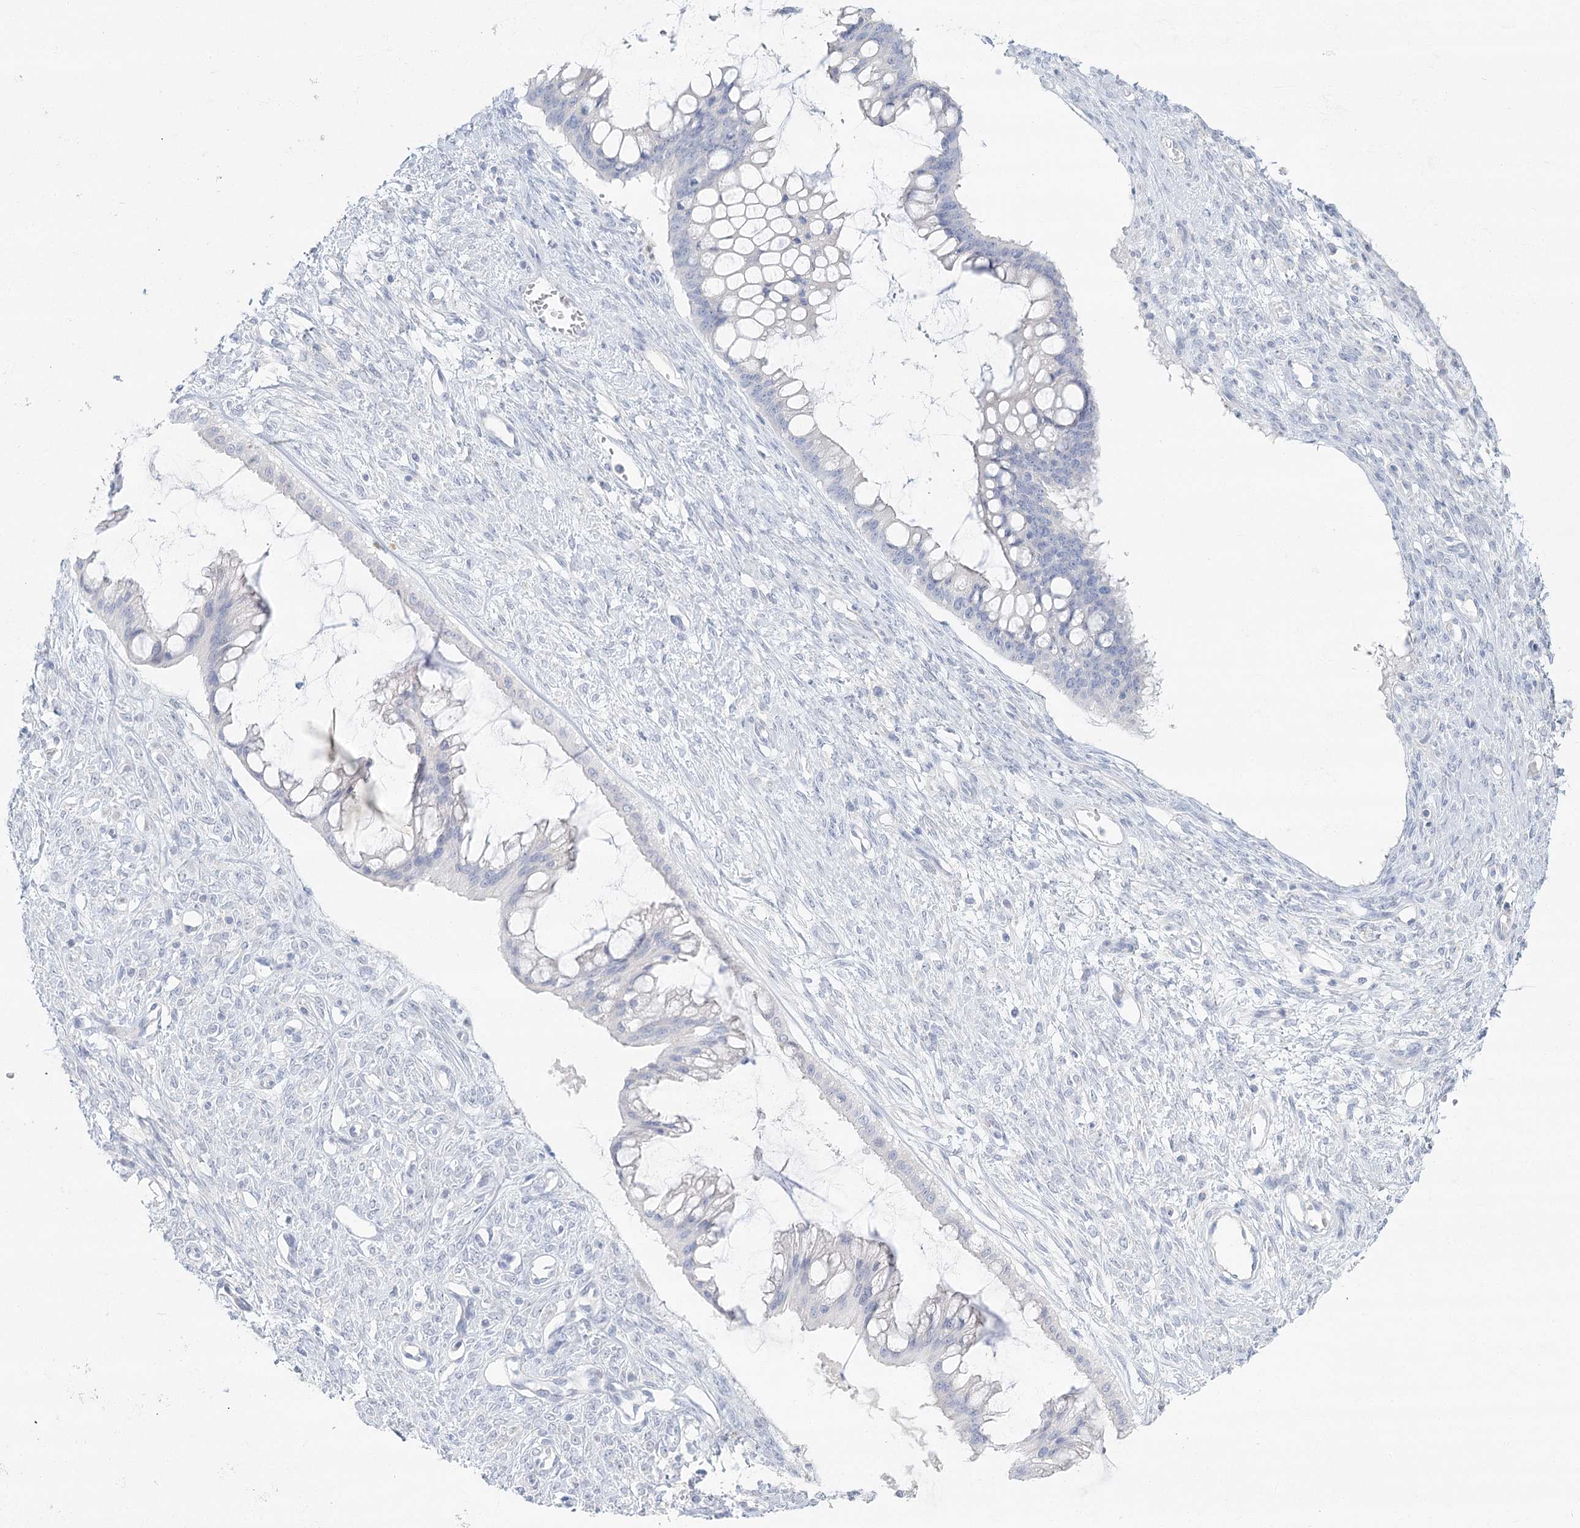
{"staining": {"intensity": "negative", "quantity": "none", "location": "none"}, "tissue": "ovarian cancer", "cell_type": "Tumor cells", "image_type": "cancer", "snomed": [{"axis": "morphology", "description": "Cystadenocarcinoma, mucinous, NOS"}, {"axis": "topography", "description": "Ovary"}], "caption": "IHC histopathology image of neoplastic tissue: human ovarian cancer (mucinous cystadenocarcinoma) stained with DAB reveals no significant protein staining in tumor cells.", "gene": "DMGDH", "patient": {"sex": "female", "age": 73}}